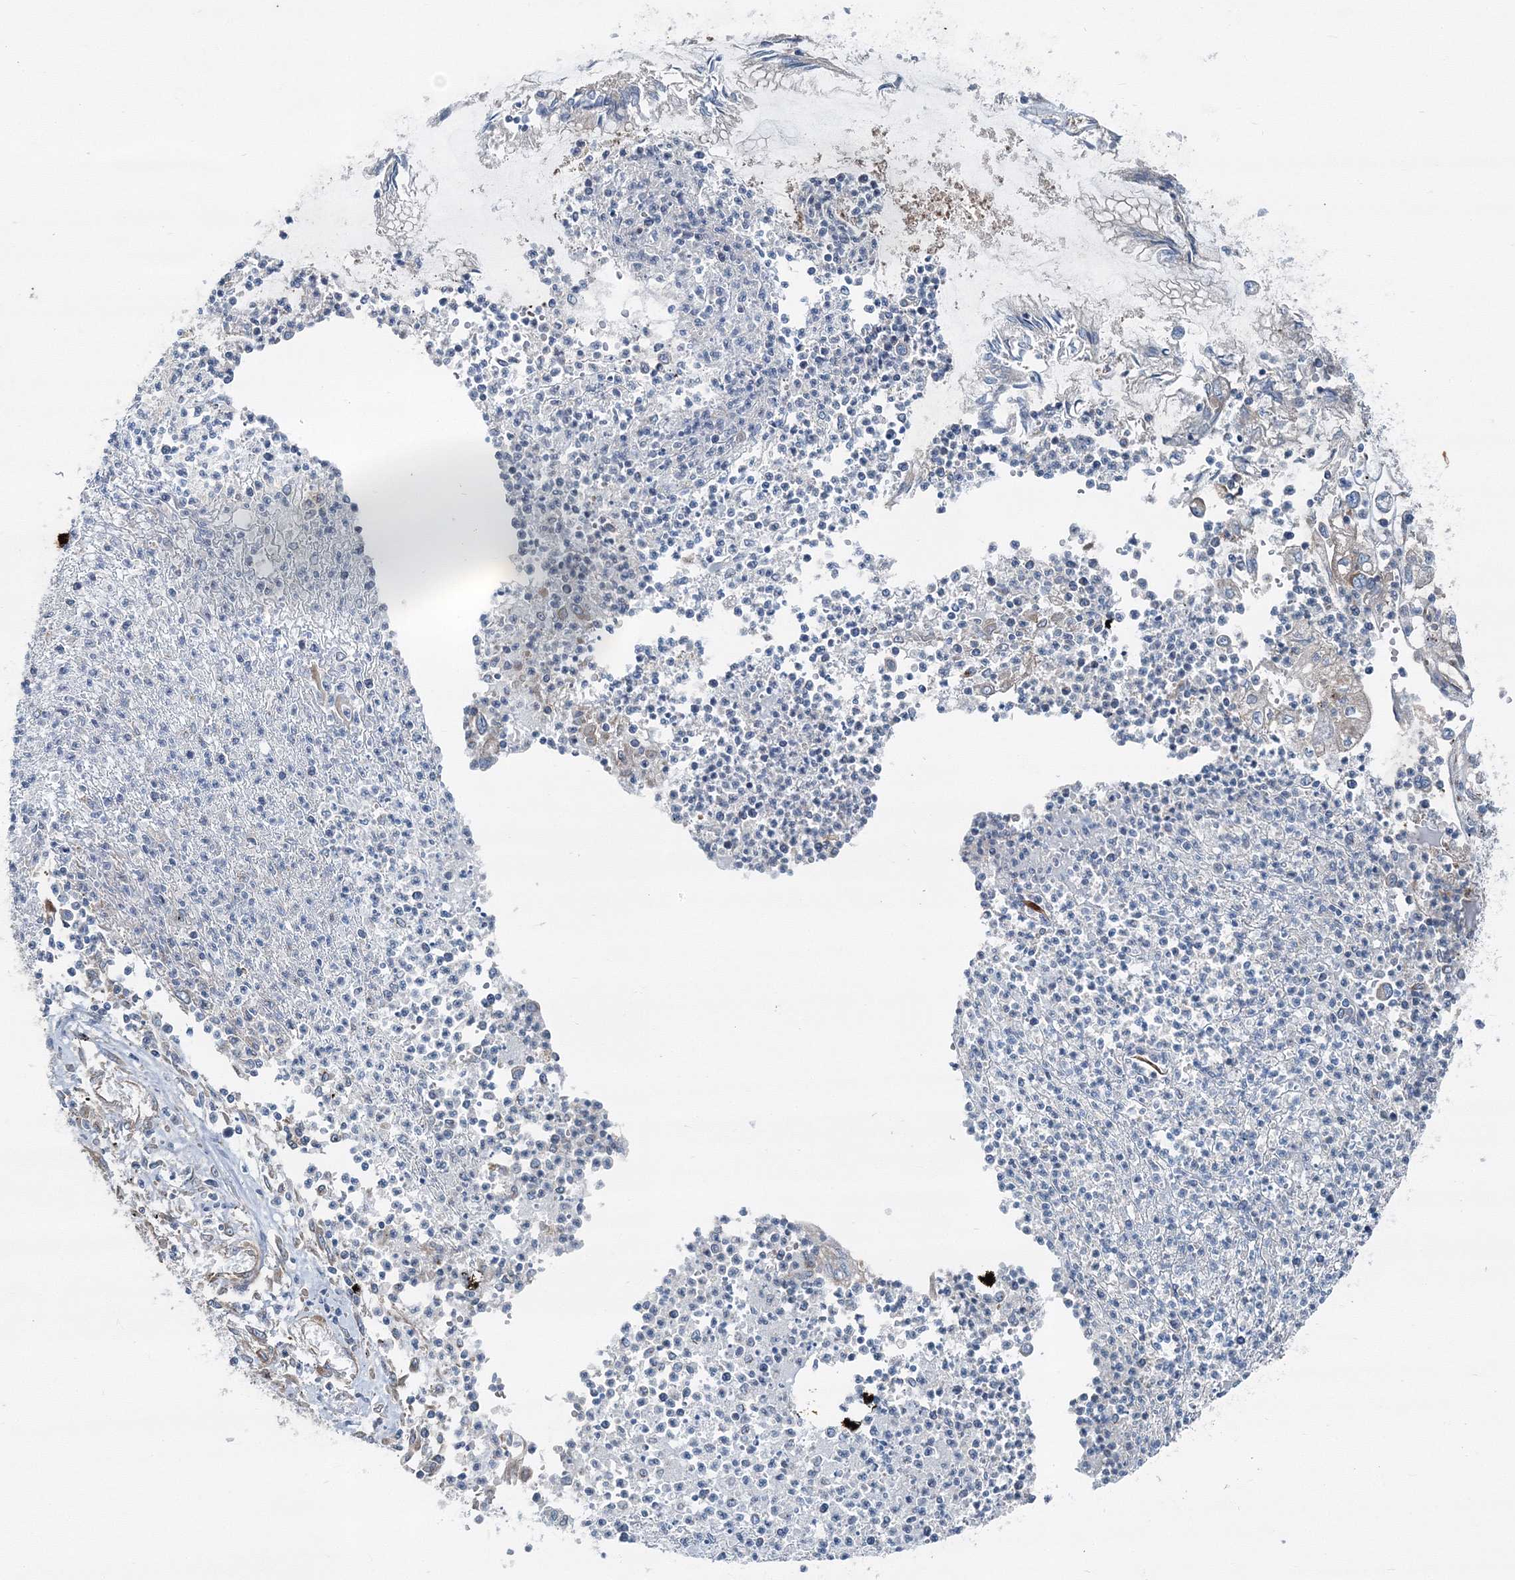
{"staining": {"intensity": "weak", "quantity": "<25%", "location": "cytoplasmic/membranous"}, "tissue": "stomach cancer", "cell_type": "Tumor cells", "image_type": "cancer", "snomed": [{"axis": "morphology", "description": "Adenocarcinoma, NOS"}, {"axis": "topography", "description": "Stomach"}], "caption": "Immunohistochemical staining of stomach adenocarcinoma reveals no significant expression in tumor cells. (DAB (3,3'-diaminobenzidine) IHC with hematoxylin counter stain).", "gene": "MPHOSPH9", "patient": {"sex": "female", "age": 76}}